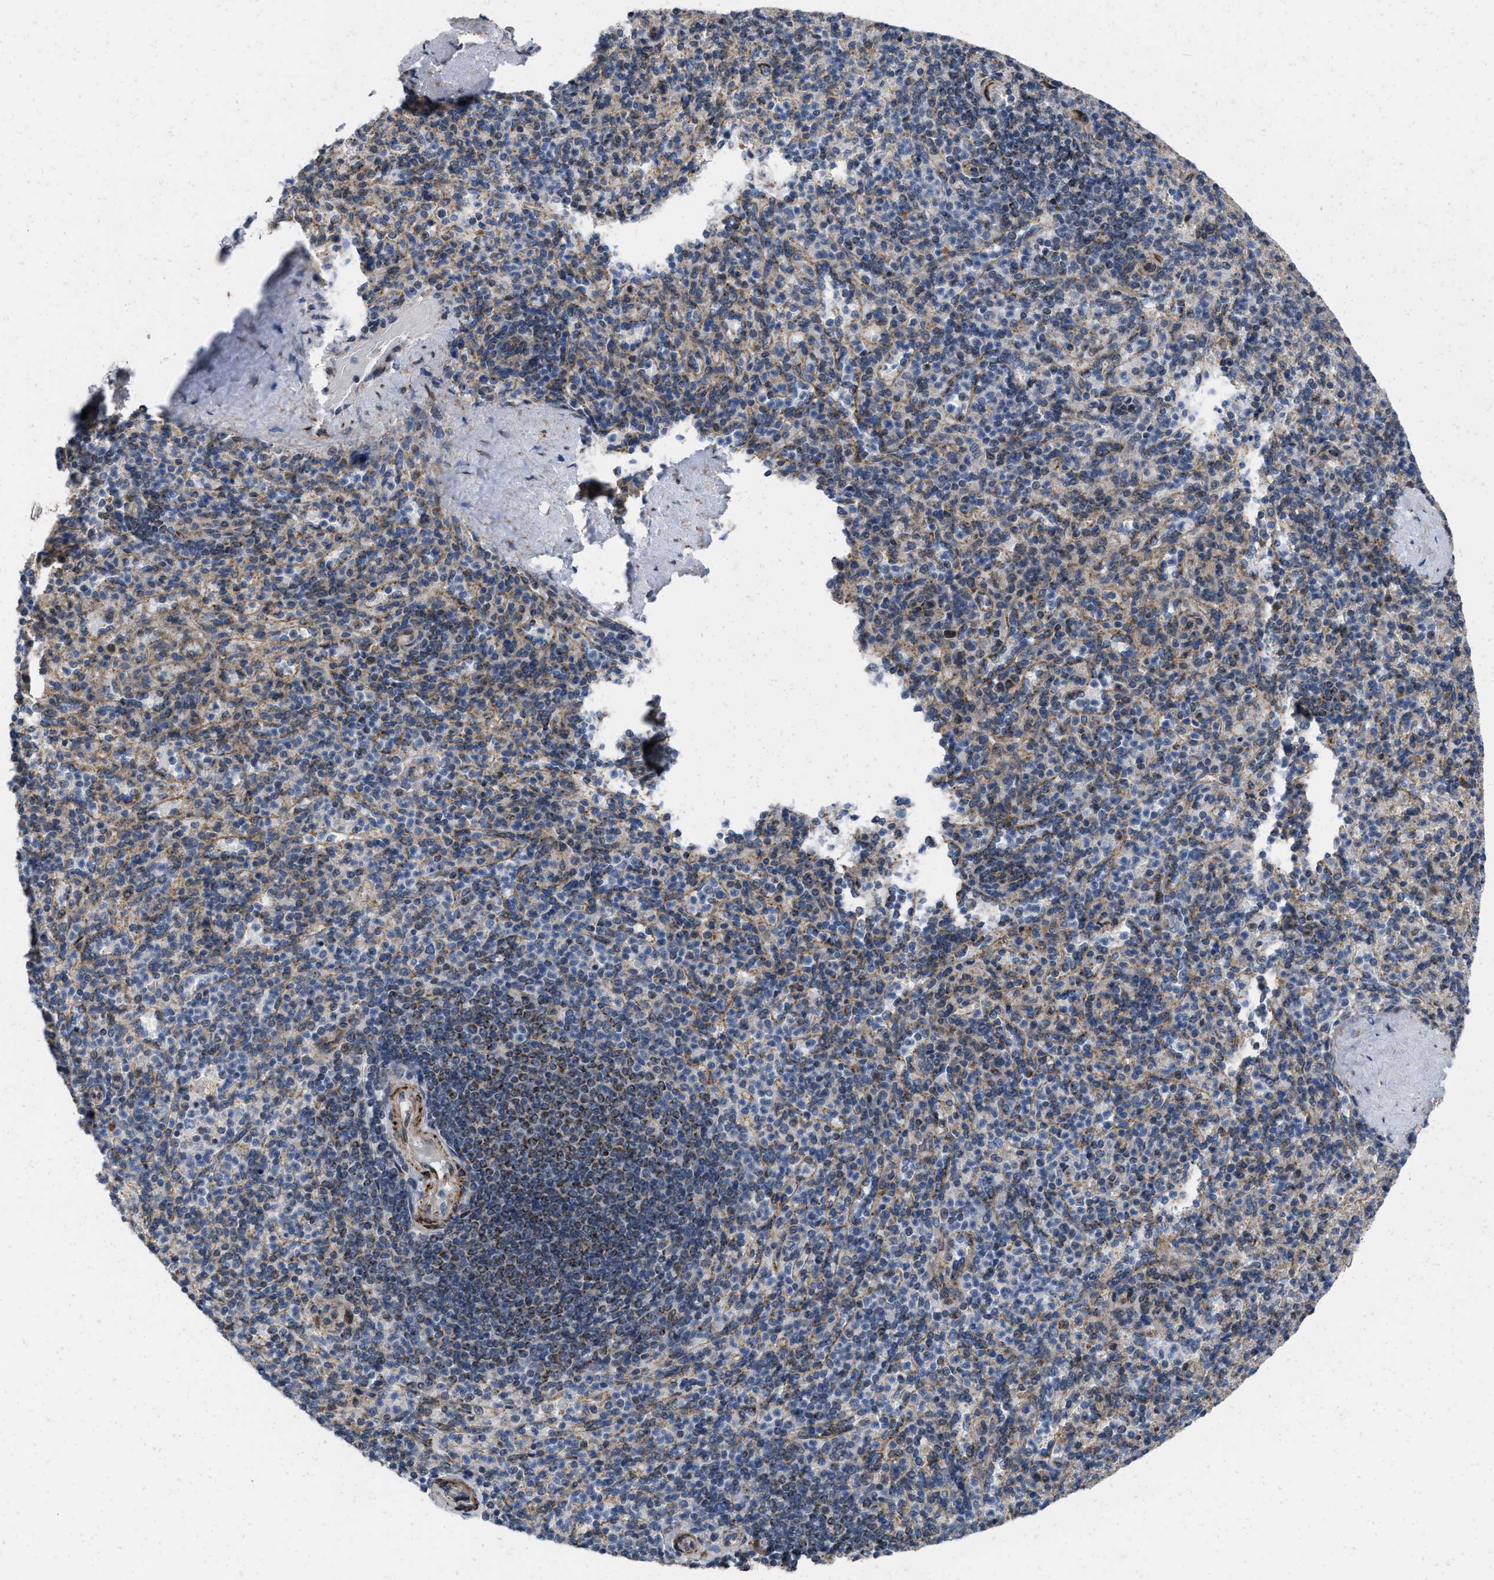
{"staining": {"intensity": "negative", "quantity": "none", "location": "none"}, "tissue": "spleen", "cell_type": "Cells in red pulp", "image_type": "normal", "snomed": [{"axis": "morphology", "description": "Normal tissue, NOS"}, {"axis": "topography", "description": "Spleen"}], "caption": "Immunohistochemistry of normal human spleen demonstrates no staining in cells in red pulp.", "gene": "AKAP1", "patient": {"sex": "male", "age": 36}}